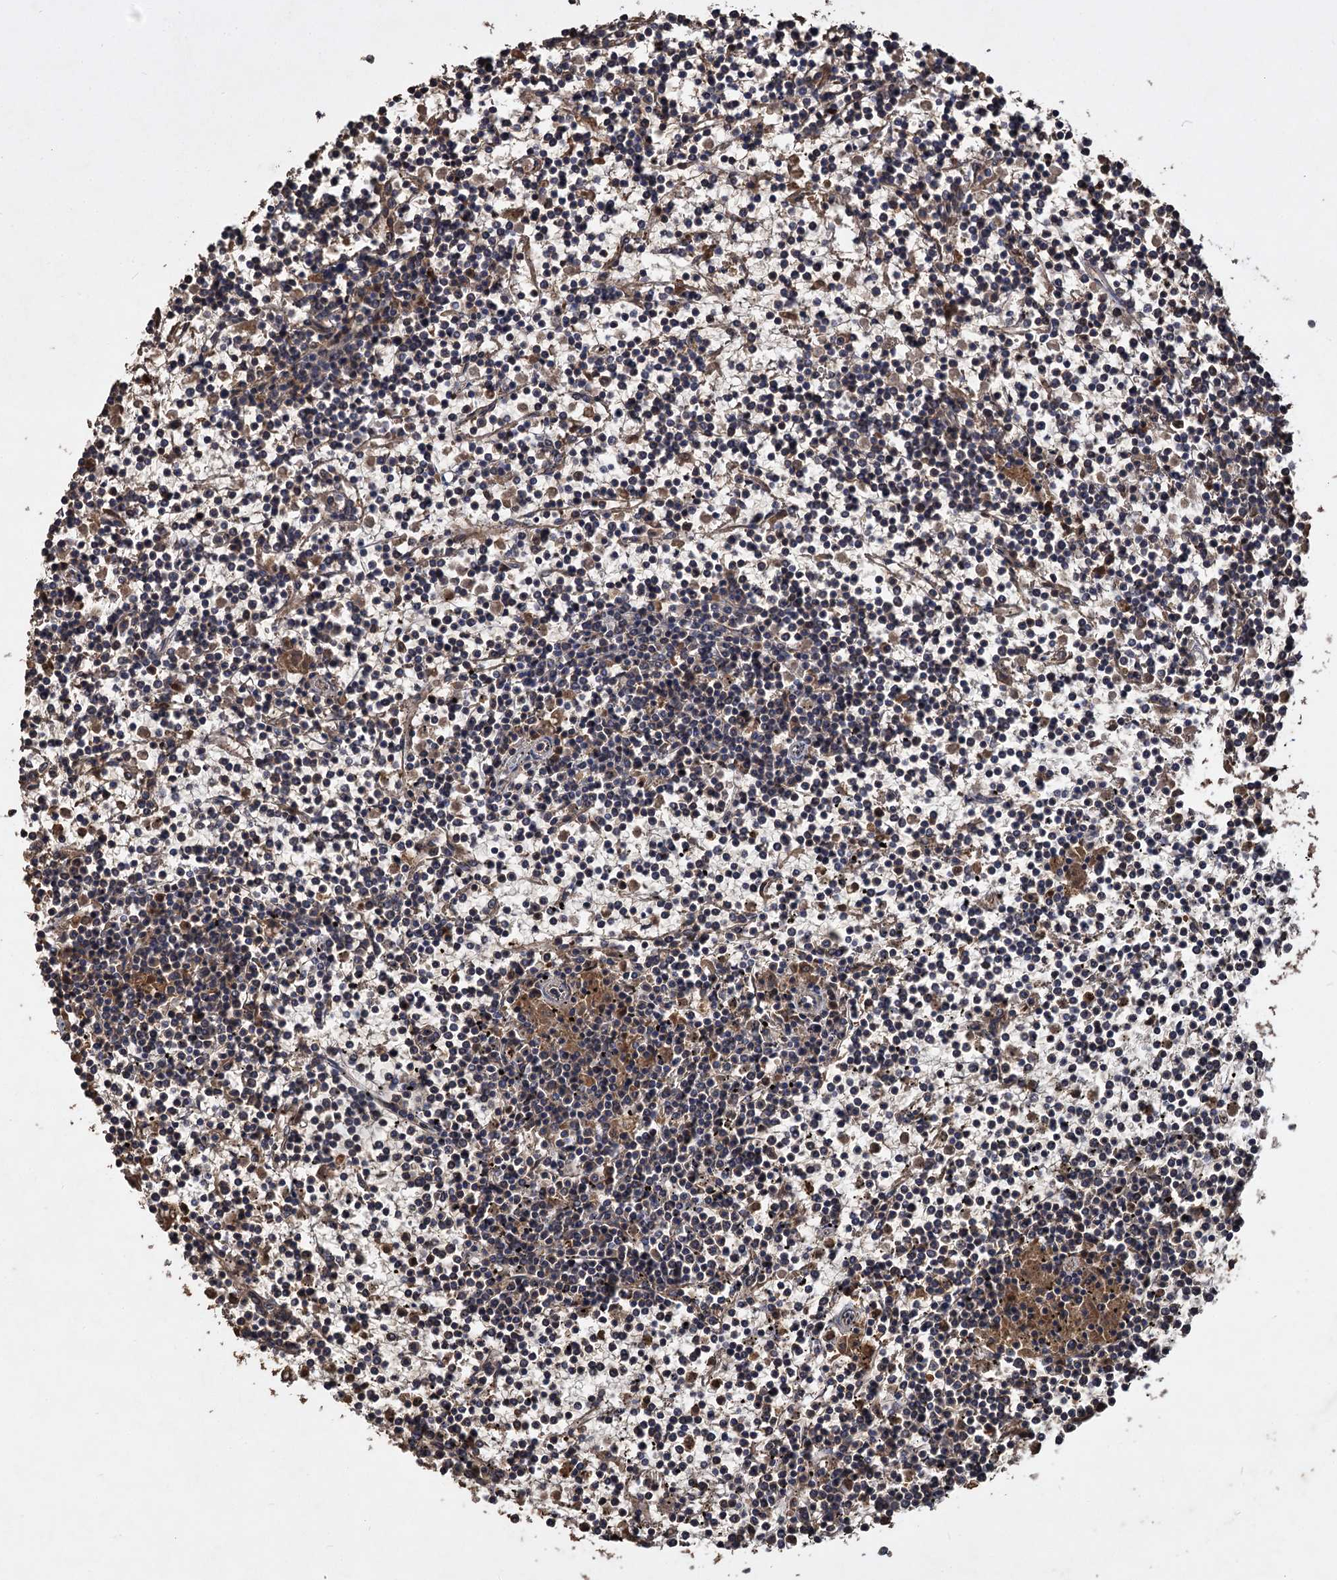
{"staining": {"intensity": "negative", "quantity": "none", "location": "none"}, "tissue": "lymphoma", "cell_type": "Tumor cells", "image_type": "cancer", "snomed": [{"axis": "morphology", "description": "Malignant lymphoma, non-Hodgkin's type, Low grade"}, {"axis": "topography", "description": "Spleen"}], "caption": "Immunohistochemistry histopathology image of neoplastic tissue: low-grade malignant lymphoma, non-Hodgkin's type stained with DAB exhibits no significant protein positivity in tumor cells.", "gene": "GCLC", "patient": {"sex": "female", "age": 19}}